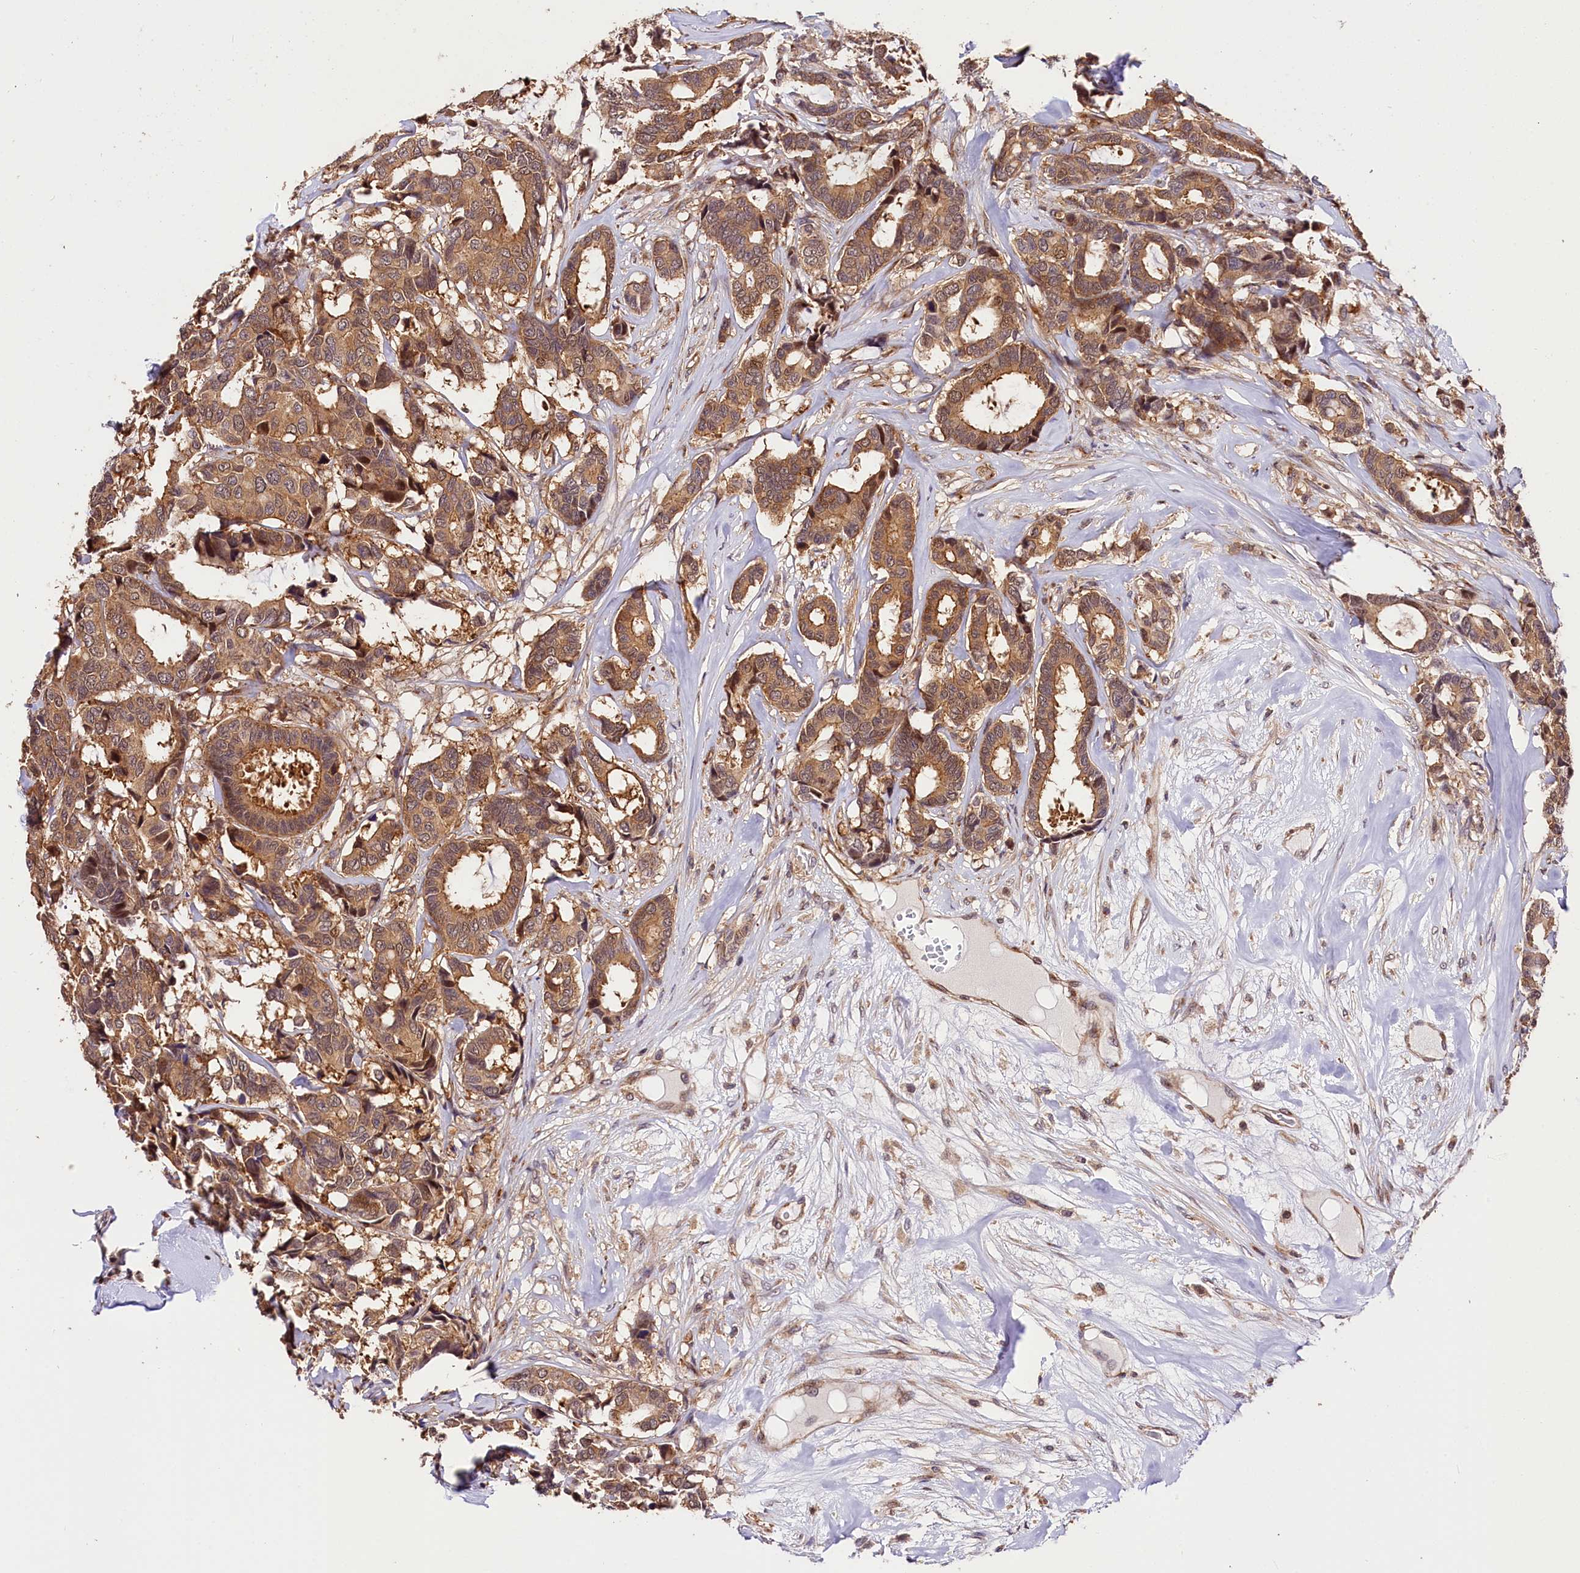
{"staining": {"intensity": "moderate", "quantity": ">75%", "location": "cytoplasmic/membranous"}, "tissue": "breast cancer", "cell_type": "Tumor cells", "image_type": "cancer", "snomed": [{"axis": "morphology", "description": "Duct carcinoma"}, {"axis": "topography", "description": "Breast"}], "caption": "The immunohistochemical stain shows moderate cytoplasmic/membranous staining in tumor cells of breast invasive ductal carcinoma tissue.", "gene": "CHORDC1", "patient": {"sex": "female", "age": 87}}